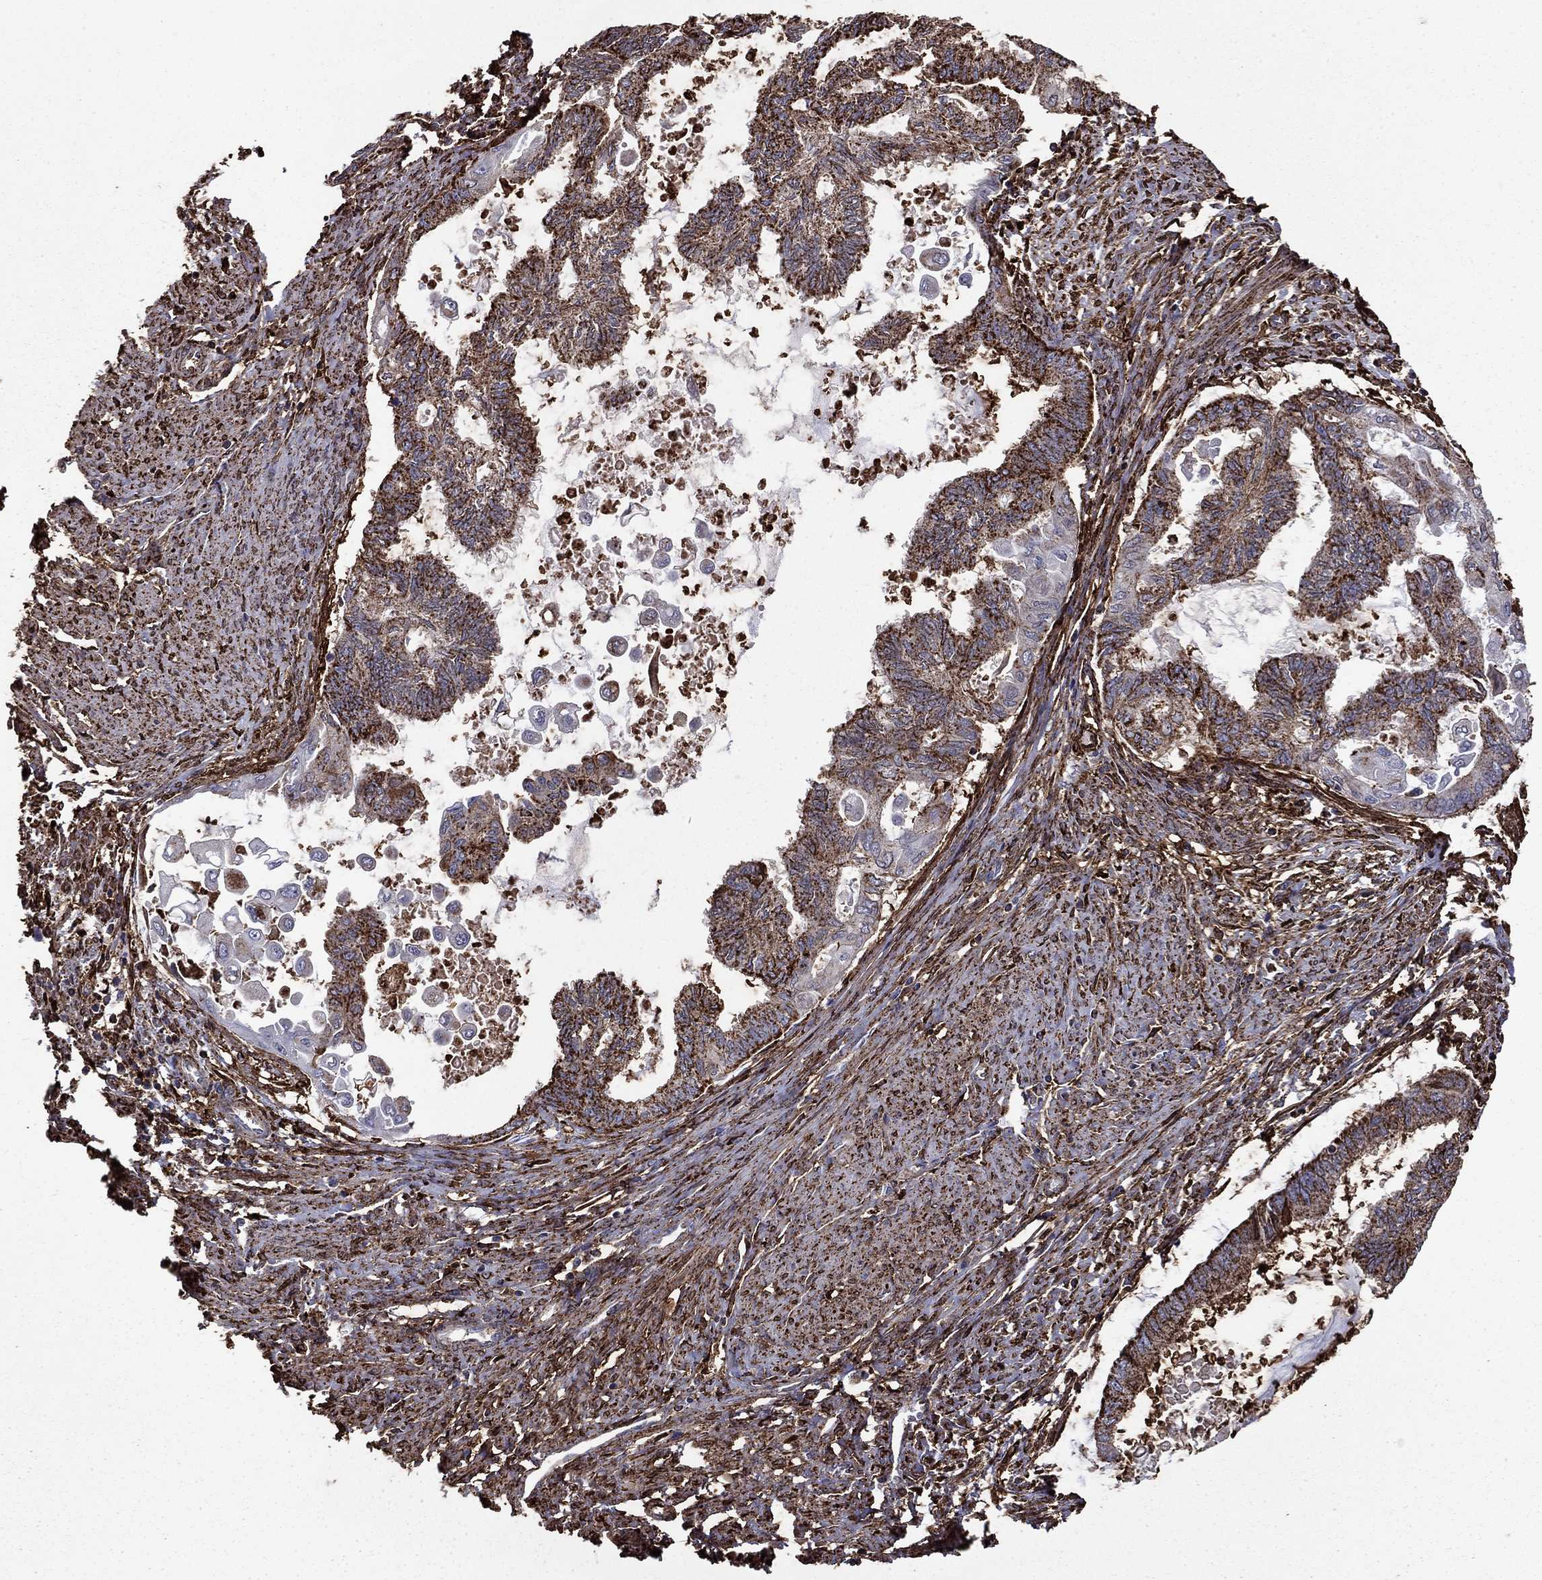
{"staining": {"intensity": "strong", "quantity": ">75%", "location": "cytoplasmic/membranous"}, "tissue": "endometrial cancer", "cell_type": "Tumor cells", "image_type": "cancer", "snomed": [{"axis": "morphology", "description": "Adenocarcinoma, NOS"}, {"axis": "topography", "description": "Endometrium"}], "caption": "Immunohistochemistry (IHC) image of neoplastic tissue: endometrial cancer stained using IHC exhibits high levels of strong protein expression localized specifically in the cytoplasmic/membranous of tumor cells, appearing as a cytoplasmic/membranous brown color.", "gene": "PLAU", "patient": {"sex": "female", "age": 86}}